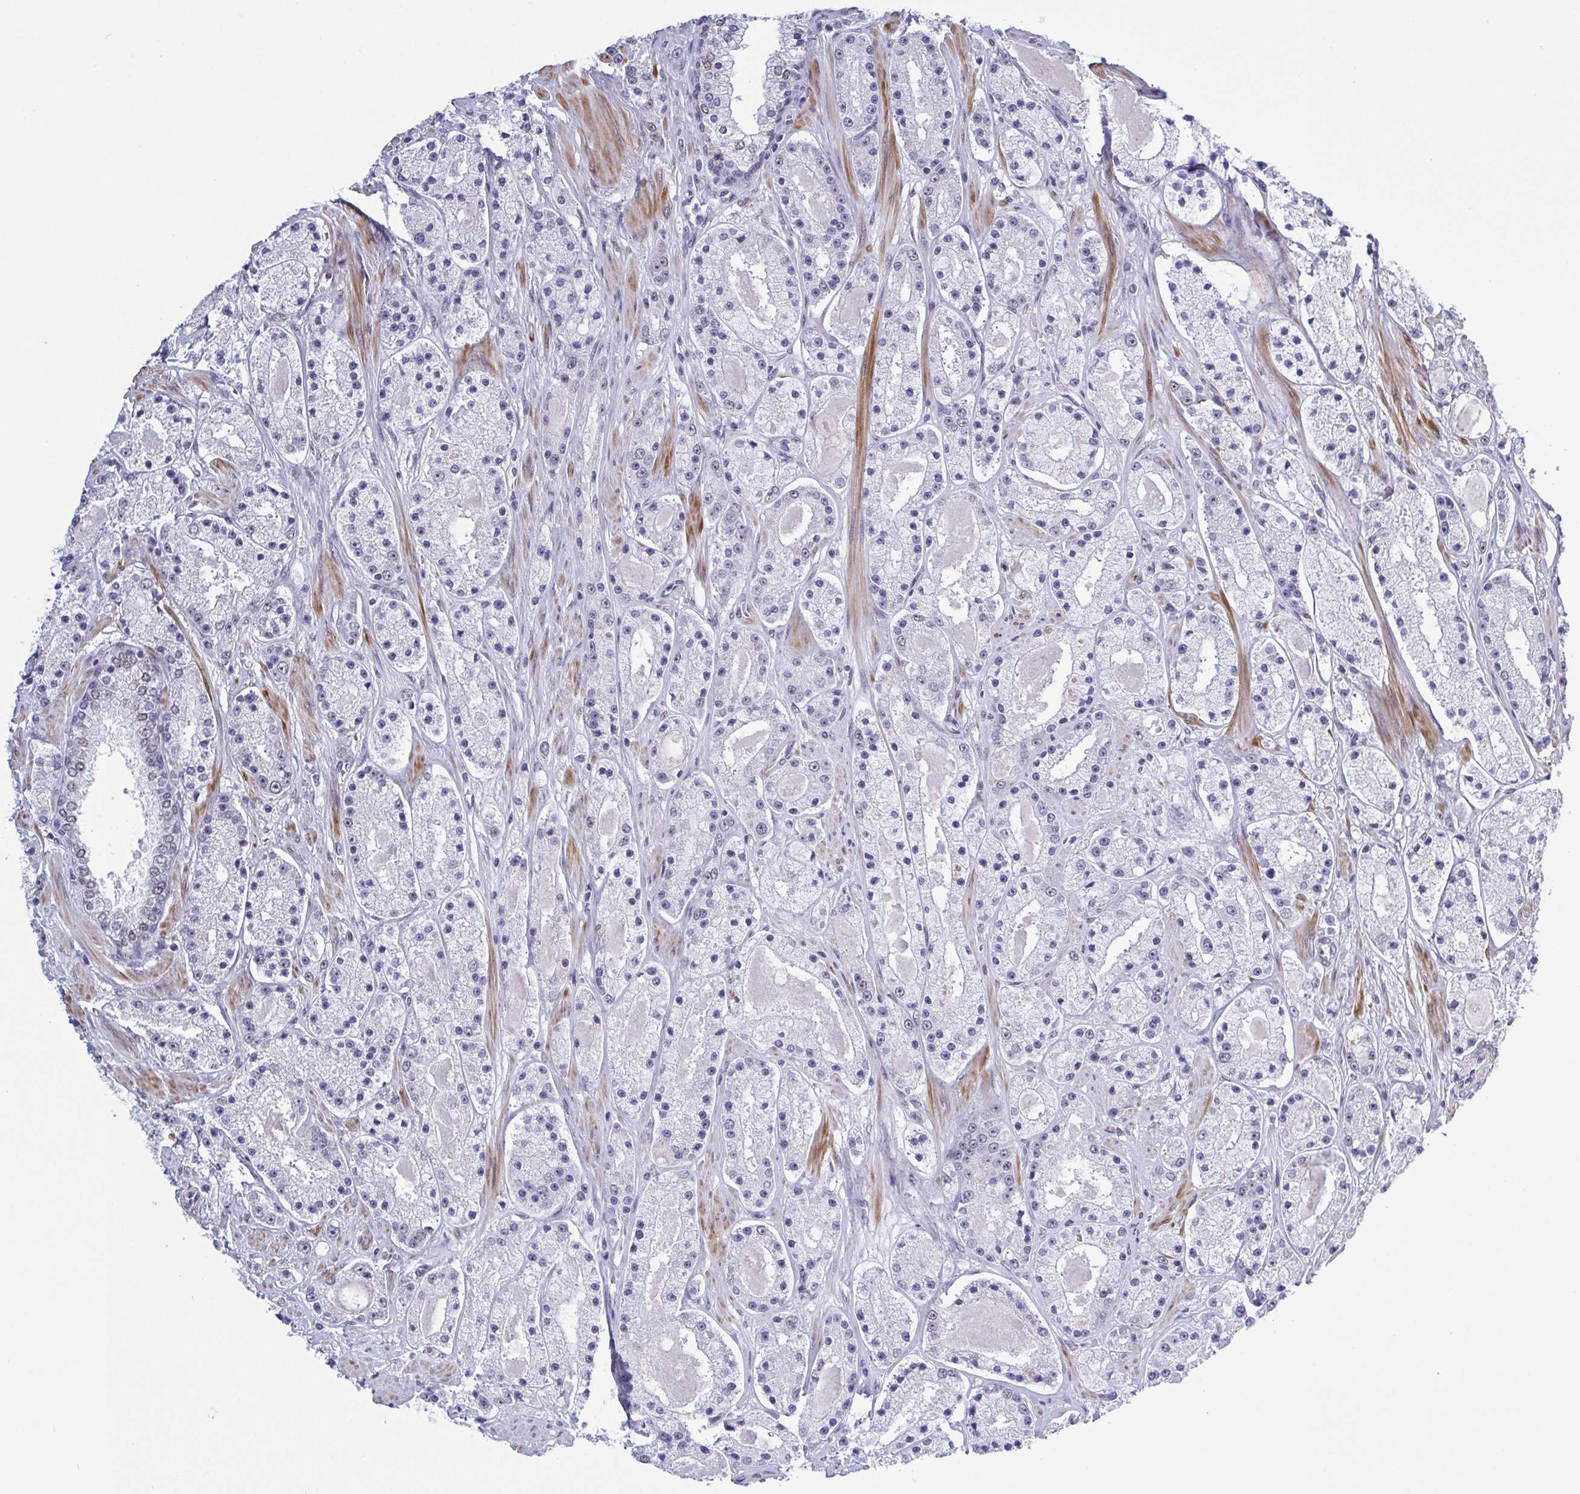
{"staining": {"intensity": "negative", "quantity": "none", "location": "none"}, "tissue": "prostate cancer", "cell_type": "Tumor cells", "image_type": "cancer", "snomed": [{"axis": "morphology", "description": "Adenocarcinoma, High grade"}, {"axis": "topography", "description": "Prostate"}], "caption": "Prostate cancer (high-grade adenocarcinoma) was stained to show a protein in brown. There is no significant staining in tumor cells.", "gene": "TMEM92", "patient": {"sex": "male", "age": 67}}